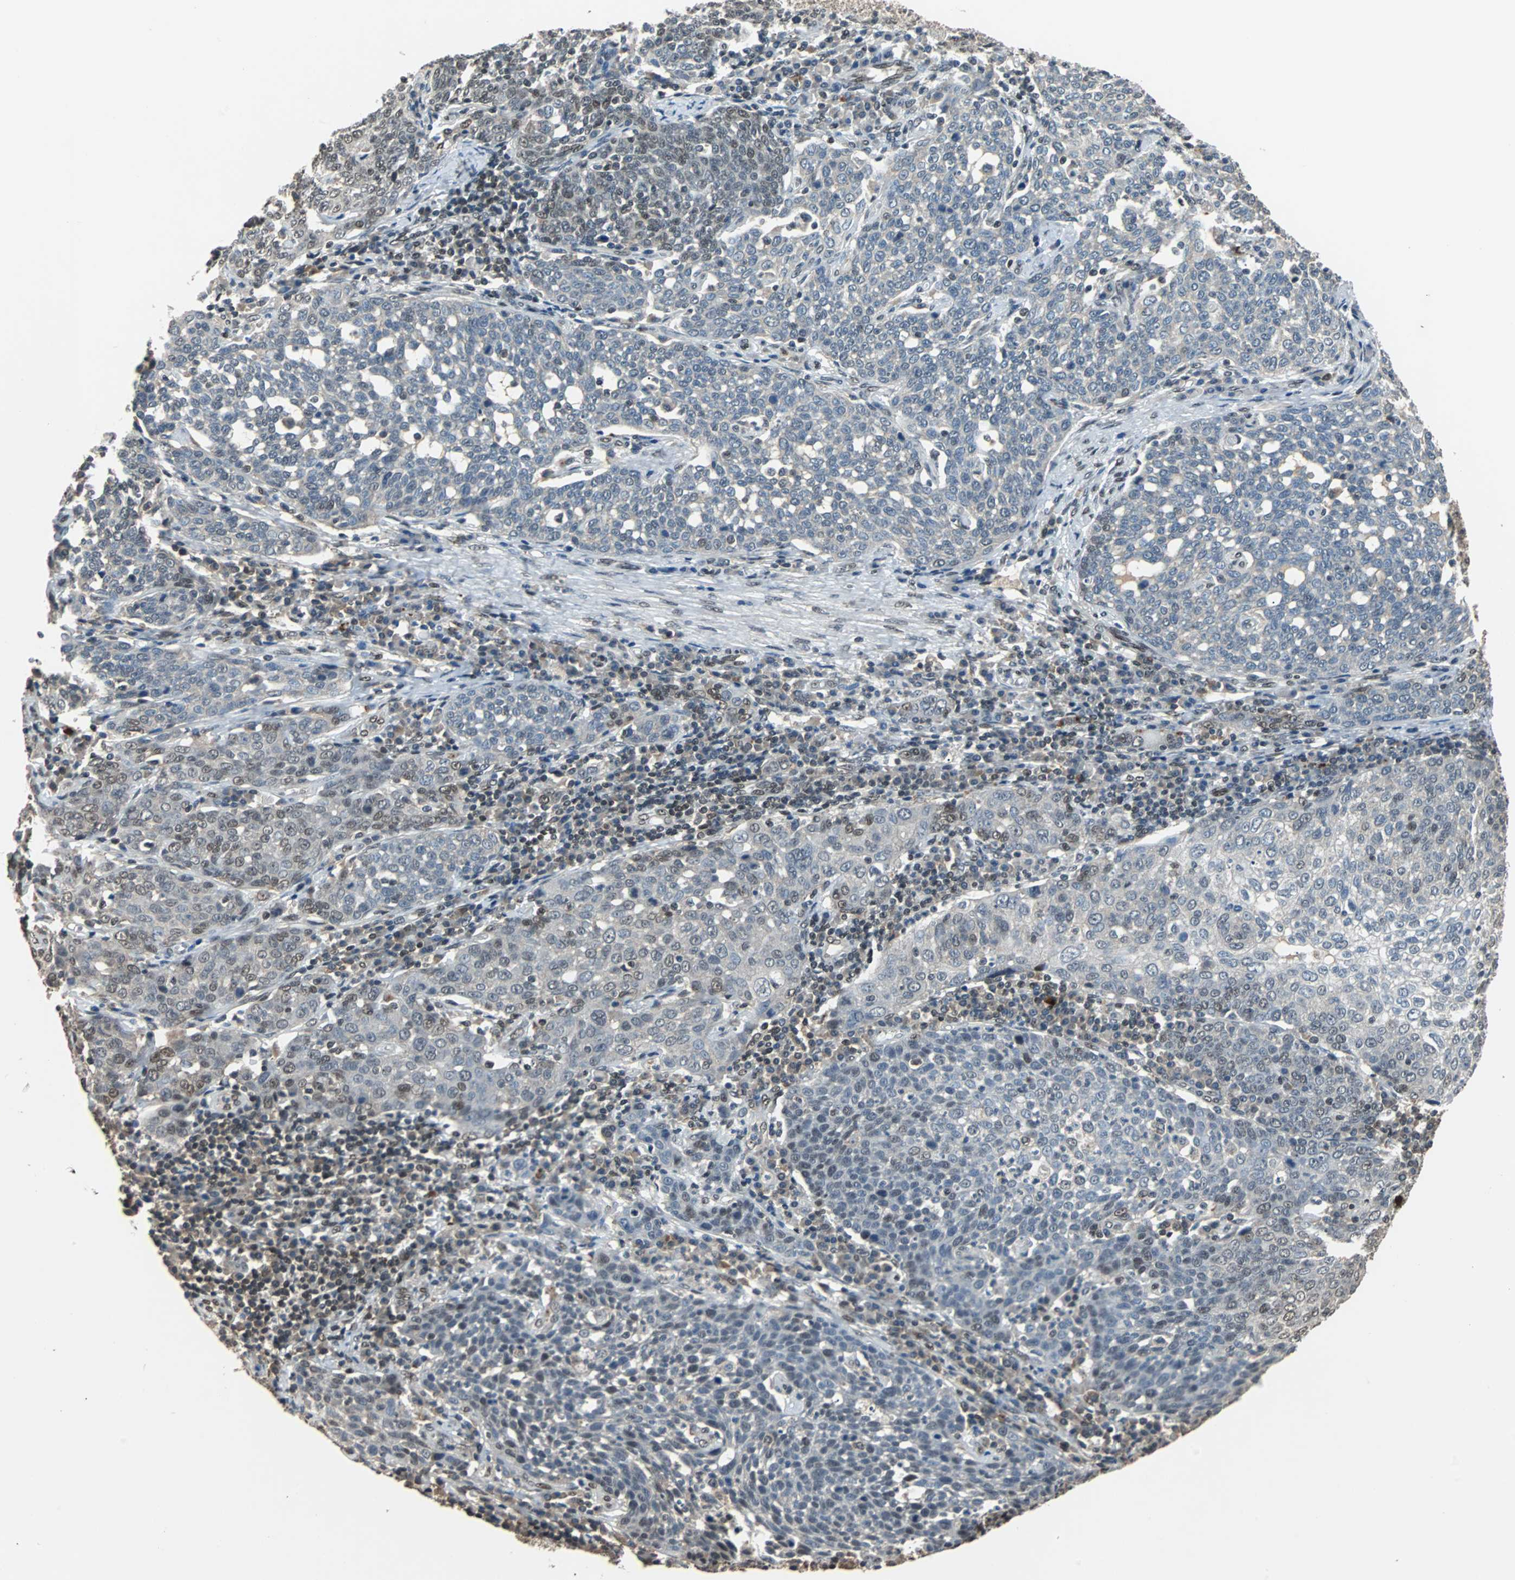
{"staining": {"intensity": "weak", "quantity": "<25%", "location": "cytoplasmic/membranous,nuclear"}, "tissue": "cervical cancer", "cell_type": "Tumor cells", "image_type": "cancer", "snomed": [{"axis": "morphology", "description": "Squamous cell carcinoma, NOS"}, {"axis": "topography", "description": "Cervix"}], "caption": "Cervical cancer was stained to show a protein in brown. There is no significant positivity in tumor cells. Brightfield microscopy of immunohistochemistry stained with DAB (3,3'-diaminobenzidine) (brown) and hematoxylin (blue), captured at high magnification.", "gene": "PHC1", "patient": {"sex": "female", "age": 34}}